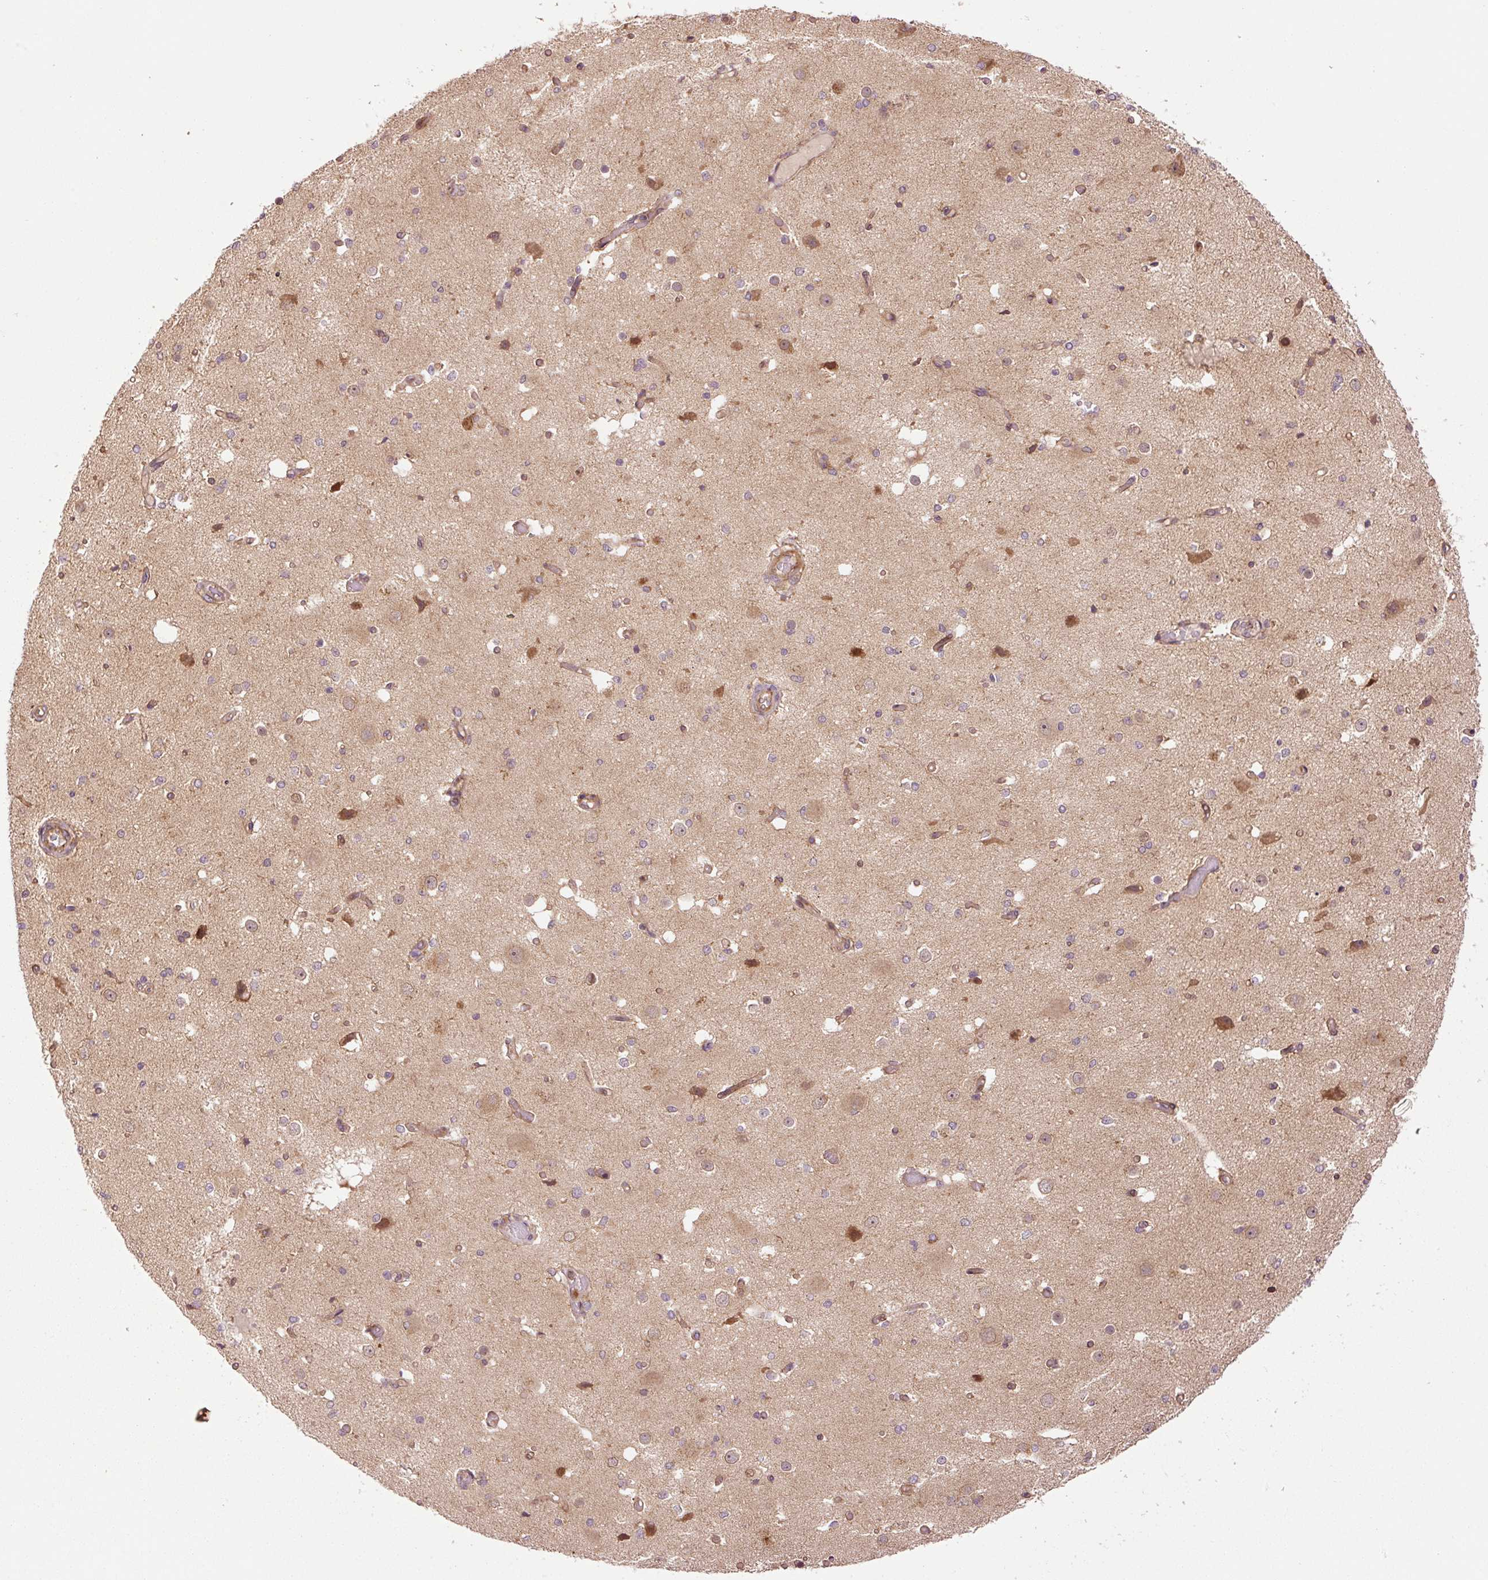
{"staining": {"intensity": "moderate", "quantity": ">75%", "location": "cytoplasmic/membranous"}, "tissue": "cerebral cortex", "cell_type": "Endothelial cells", "image_type": "normal", "snomed": [{"axis": "morphology", "description": "Normal tissue, NOS"}, {"axis": "morphology", "description": "Inflammation, NOS"}, {"axis": "topography", "description": "Cerebral cortex"}], "caption": "Endothelial cells demonstrate moderate cytoplasmic/membranous positivity in about >75% of cells in unremarkable cerebral cortex.", "gene": "OXER1", "patient": {"sex": "male", "age": 6}}